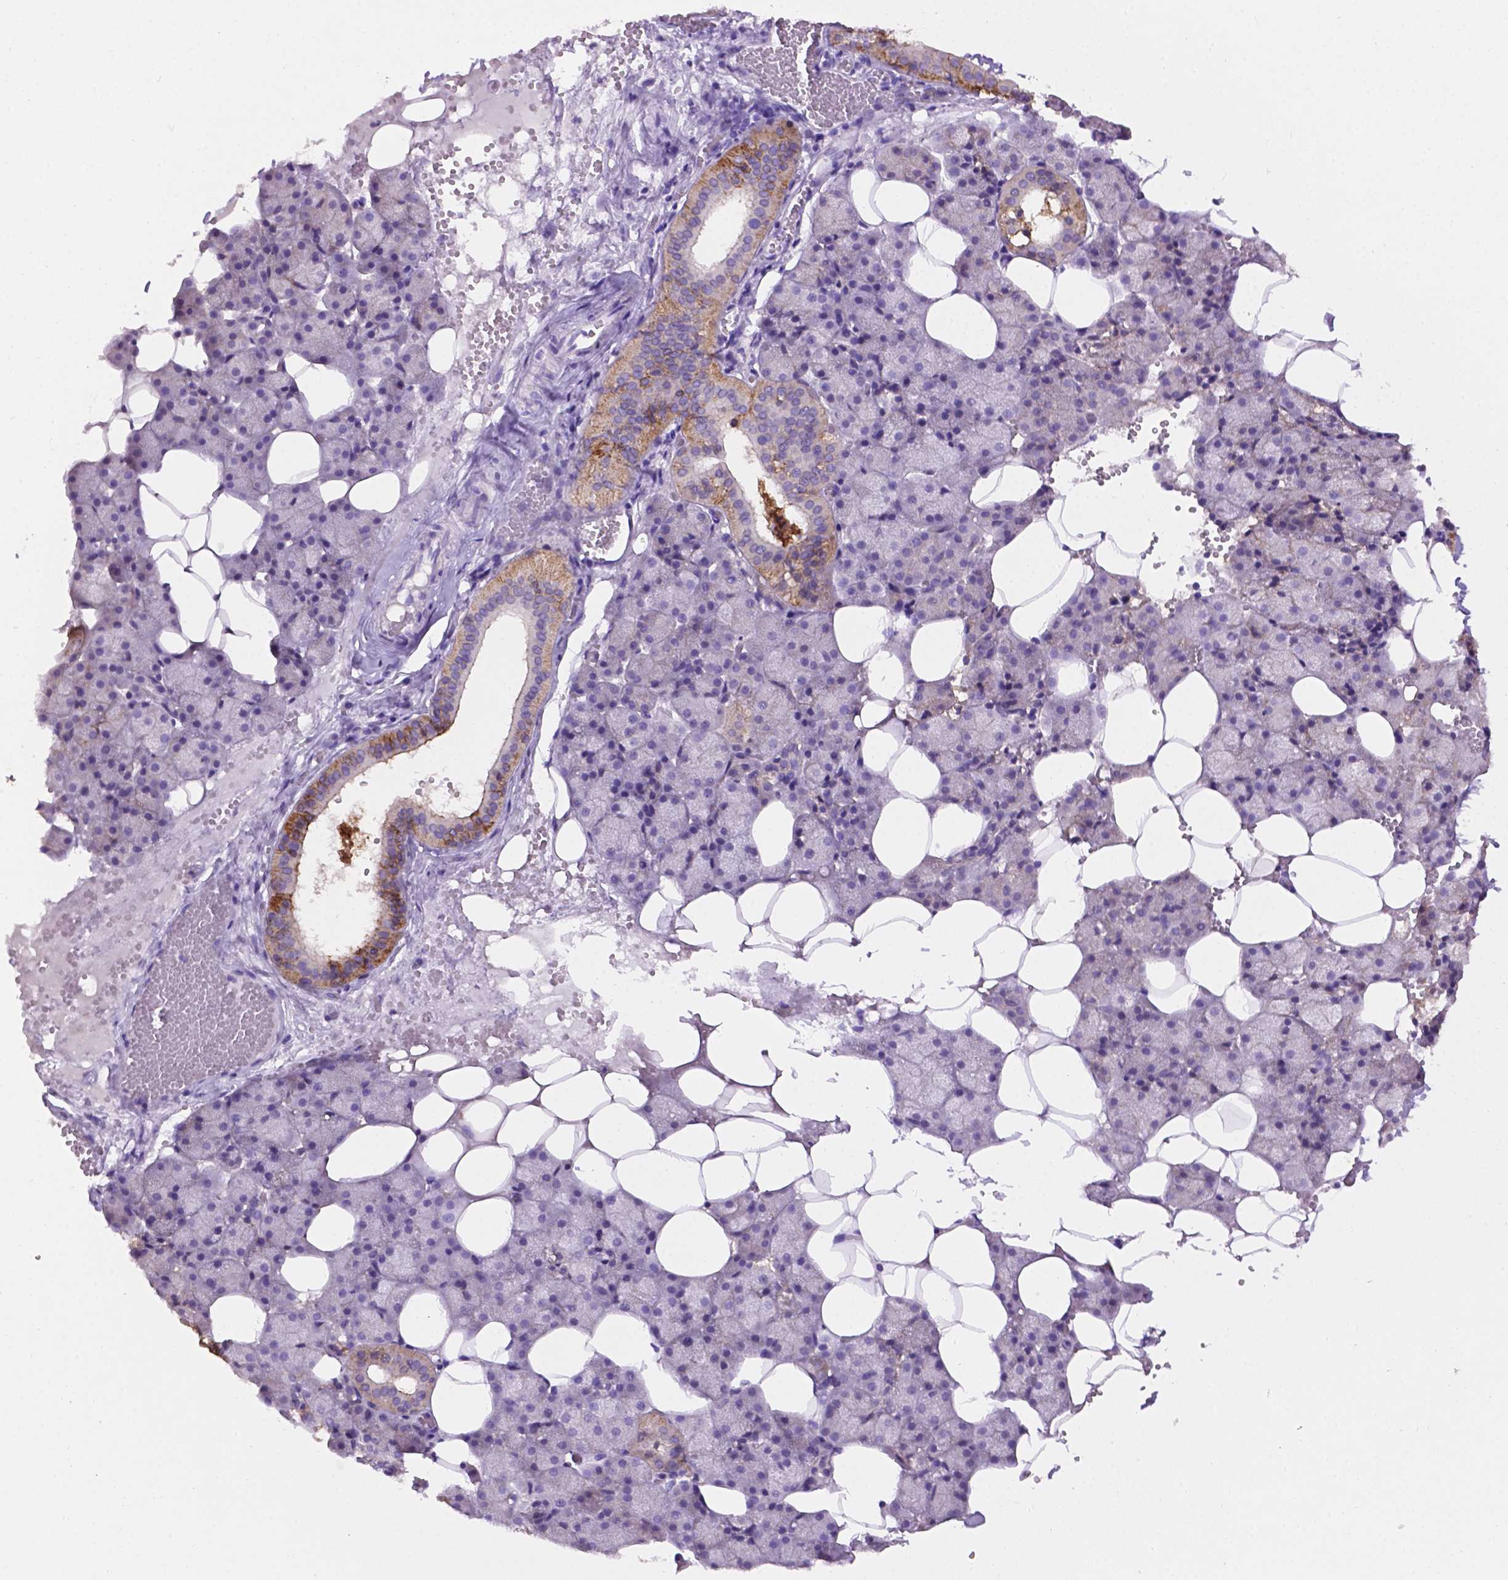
{"staining": {"intensity": "strong", "quantity": "<25%", "location": "cytoplasmic/membranous"}, "tissue": "salivary gland", "cell_type": "Glandular cells", "image_type": "normal", "snomed": [{"axis": "morphology", "description": "Normal tissue, NOS"}, {"axis": "topography", "description": "Salivary gland"}], "caption": "A photomicrograph of human salivary gland stained for a protein demonstrates strong cytoplasmic/membranous brown staining in glandular cells.", "gene": "TACSTD2", "patient": {"sex": "male", "age": 38}}